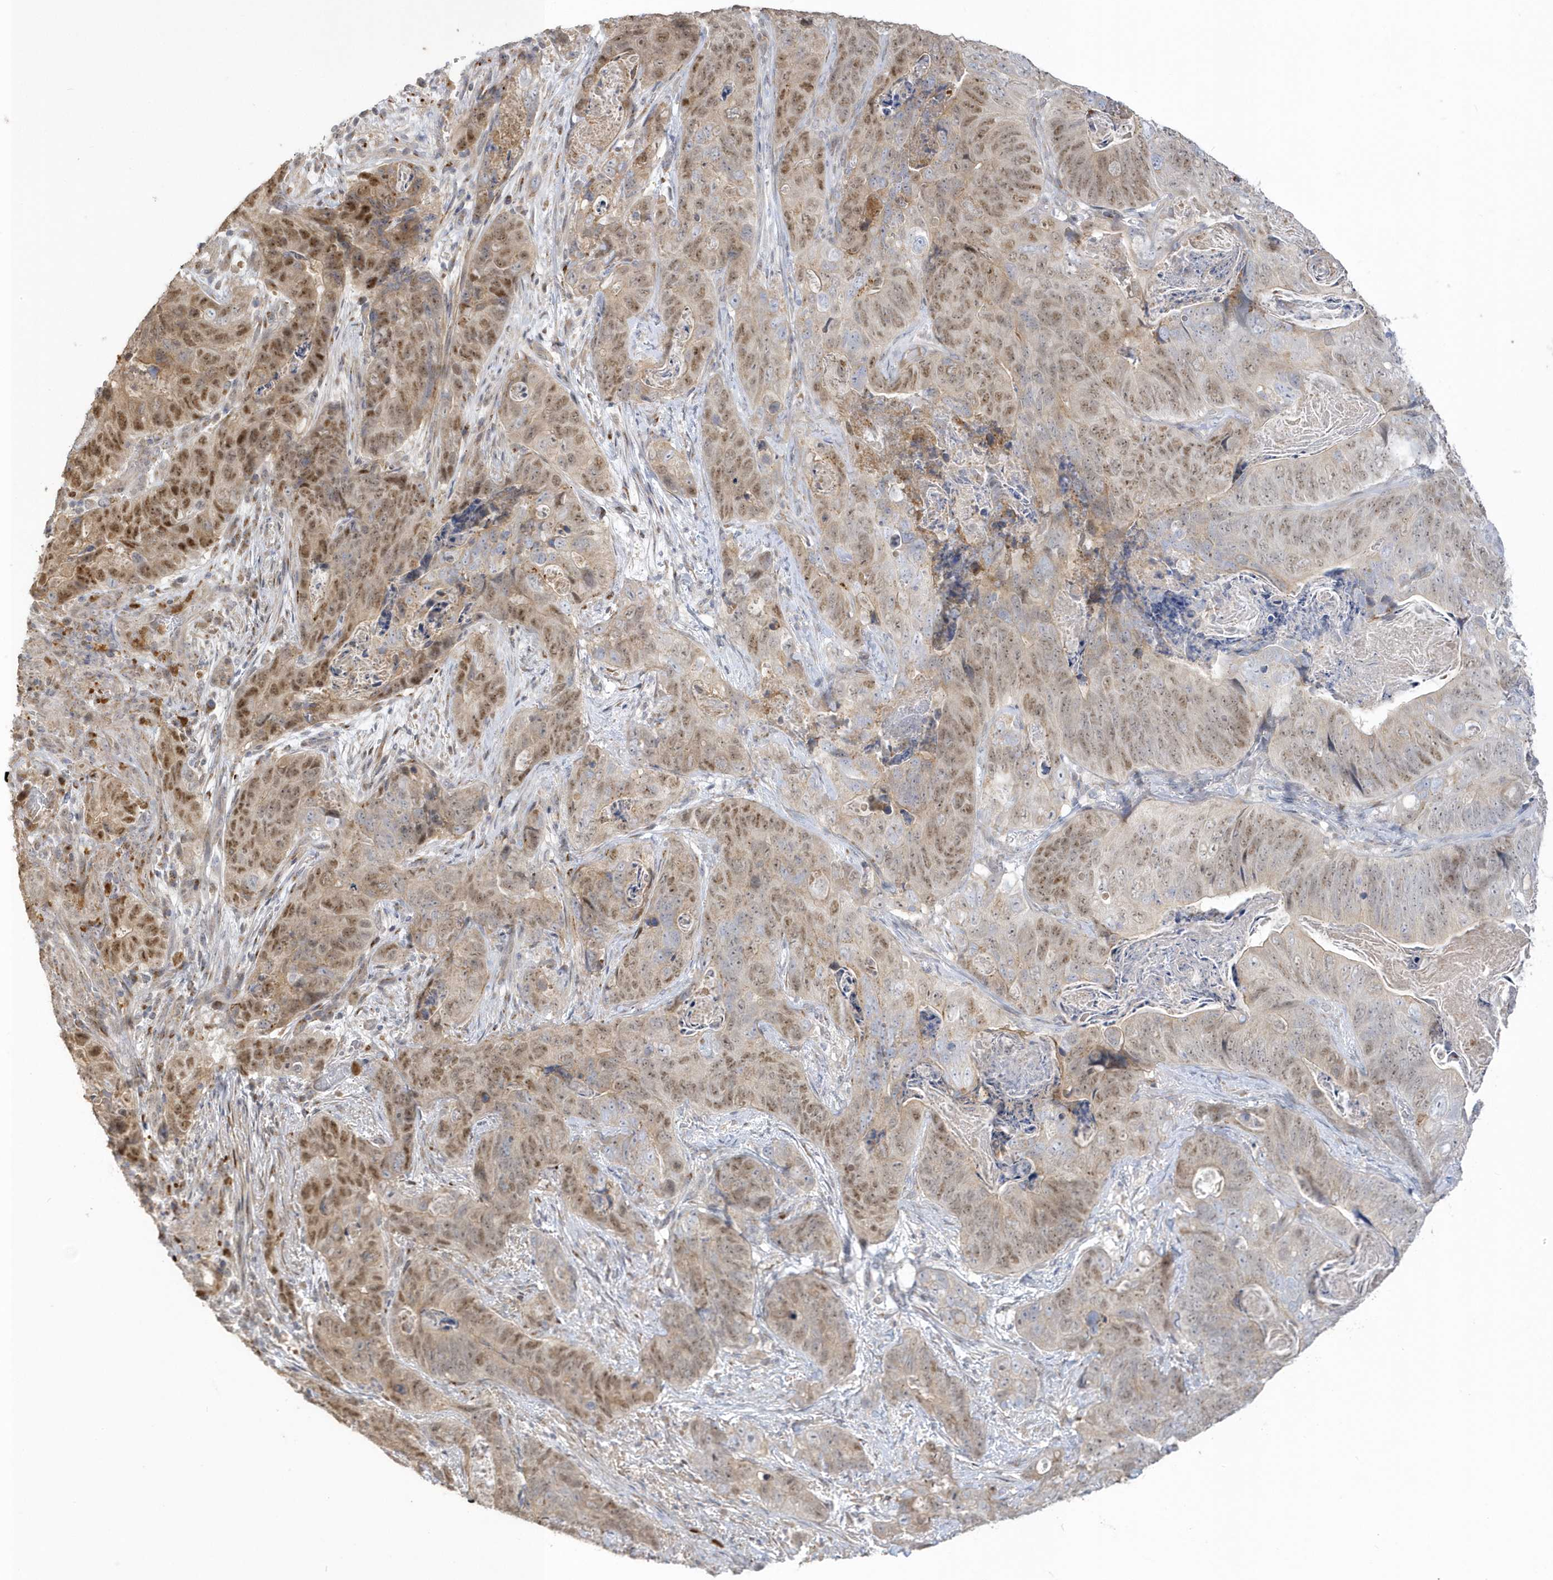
{"staining": {"intensity": "moderate", "quantity": ">75%", "location": "nuclear"}, "tissue": "stomach cancer", "cell_type": "Tumor cells", "image_type": "cancer", "snomed": [{"axis": "morphology", "description": "Normal tissue, NOS"}, {"axis": "morphology", "description": "Adenocarcinoma, NOS"}, {"axis": "topography", "description": "Stomach"}], "caption": "A brown stain labels moderate nuclear expression of a protein in human adenocarcinoma (stomach) tumor cells.", "gene": "NAF1", "patient": {"sex": "female", "age": 89}}